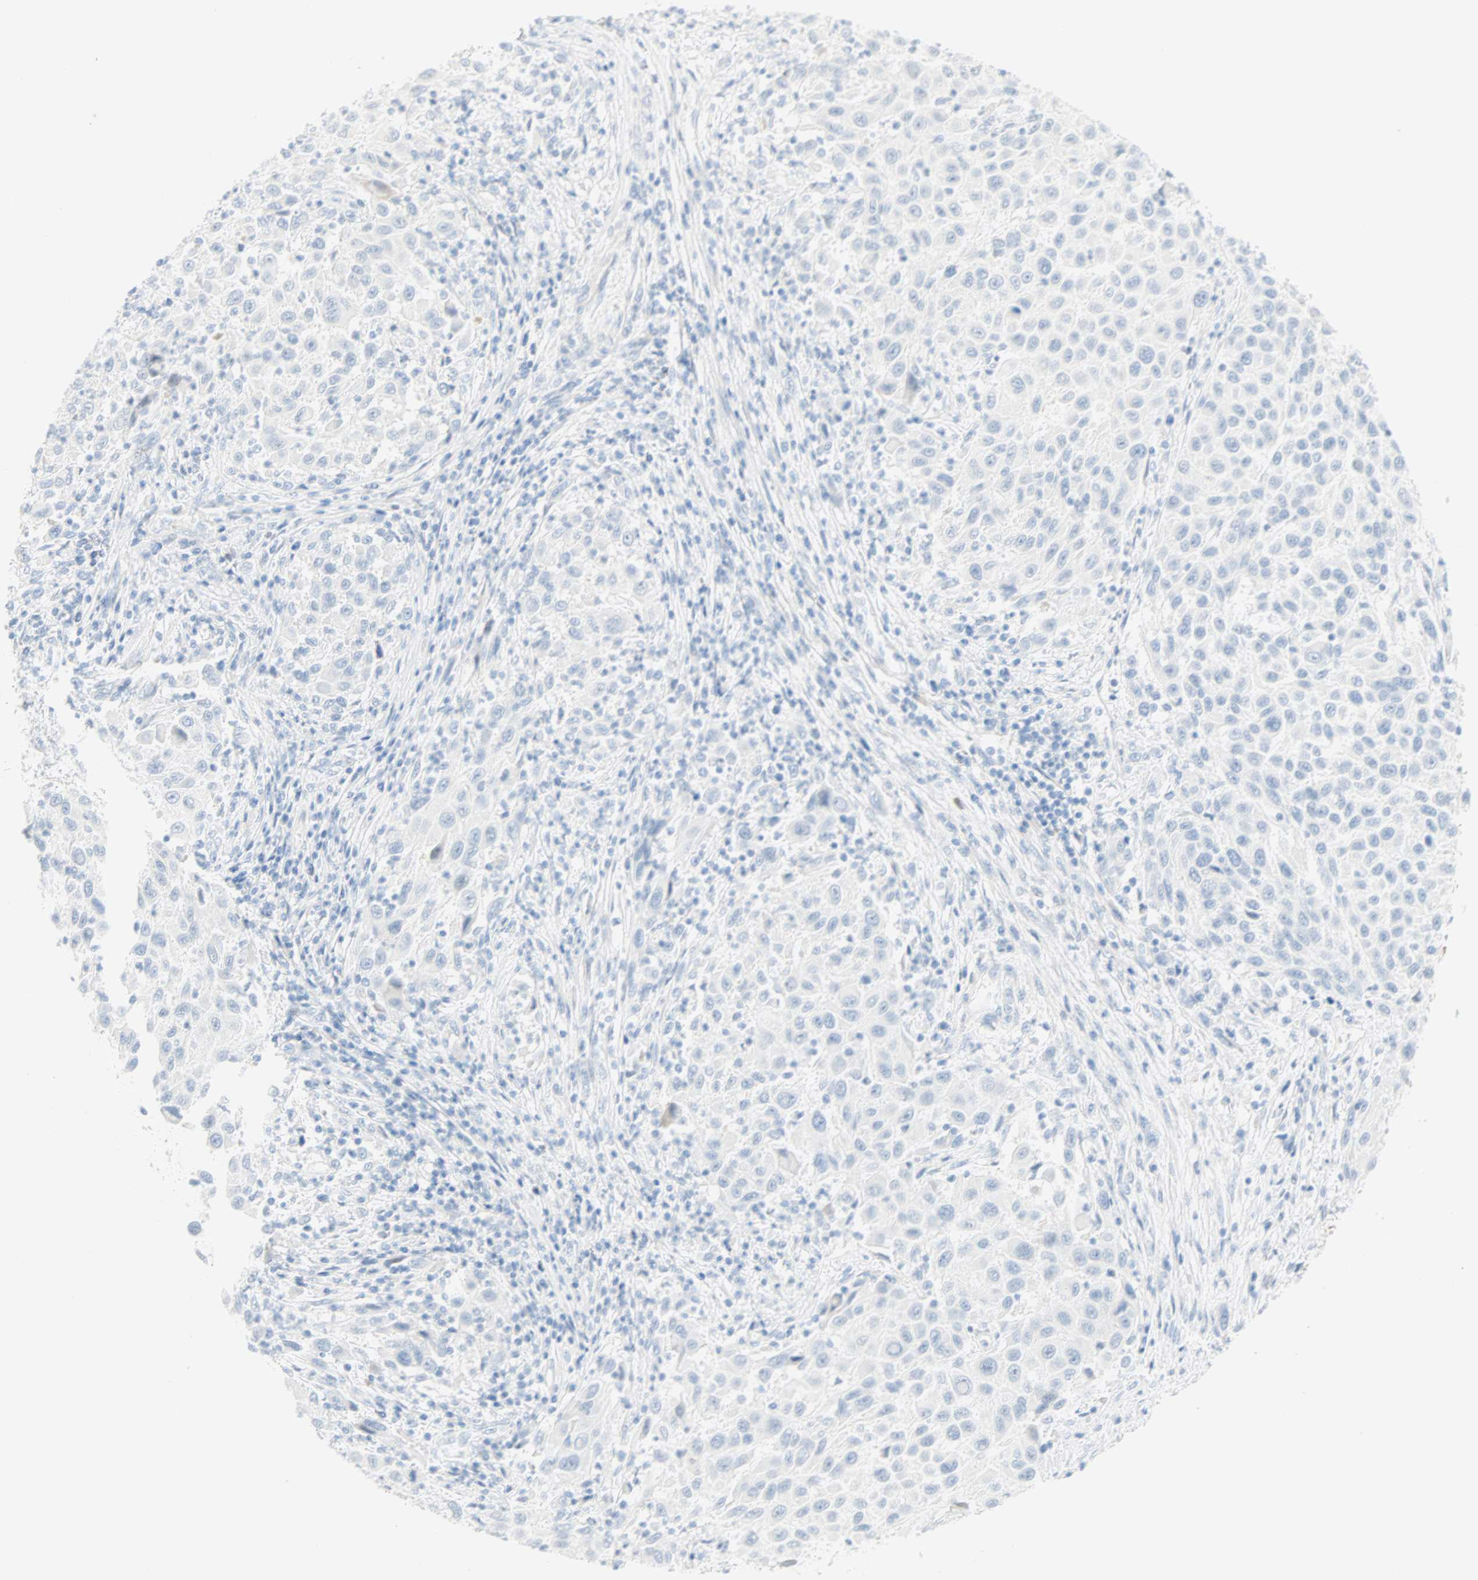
{"staining": {"intensity": "negative", "quantity": "none", "location": "none"}, "tissue": "melanoma", "cell_type": "Tumor cells", "image_type": "cancer", "snomed": [{"axis": "morphology", "description": "Malignant melanoma, Metastatic site"}, {"axis": "topography", "description": "Lymph node"}], "caption": "DAB (3,3'-diaminobenzidine) immunohistochemical staining of human melanoma exhibits no significant positivity in tumor cells.", "gene": "SELENBP1", "patient": {"sex": "male", "age": 61}}